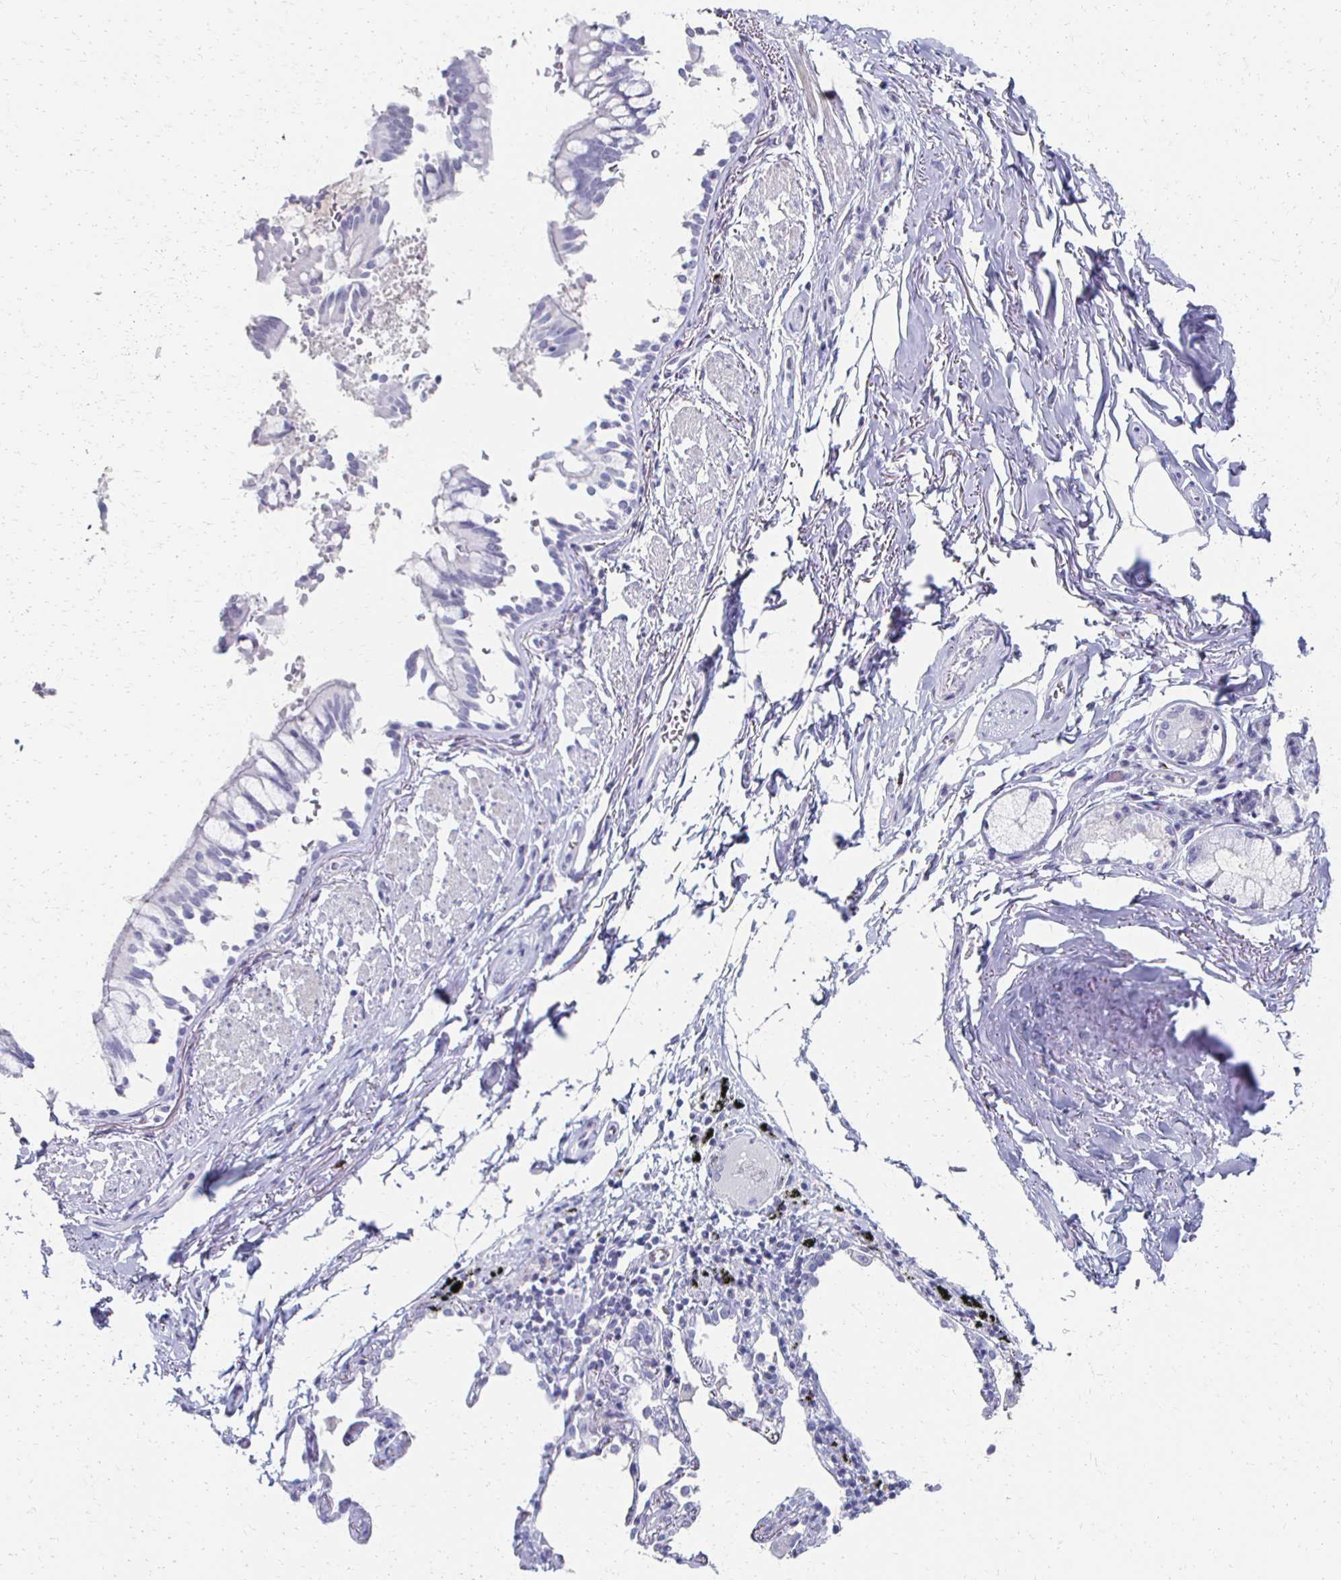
{"staining": {"intensity": "negative", "quantity": "none", "location": "none"}, "tissue": "bronchus", "cell_type": "Respiratory epithelial cells", "image_type": "normal", "snomed": [{"axis": "morphology", "description": "Normal tissue, NOS"}, {"axis": "topography", "description": "Bronchus"}], "caption": "This is an immunohistochemistry histopathology image of unremarkable human bronchus. There is no positivity in respiratory epithelial cells.", "gene": "CXCR2", "patient": {"sex": "male", "age": 70}}